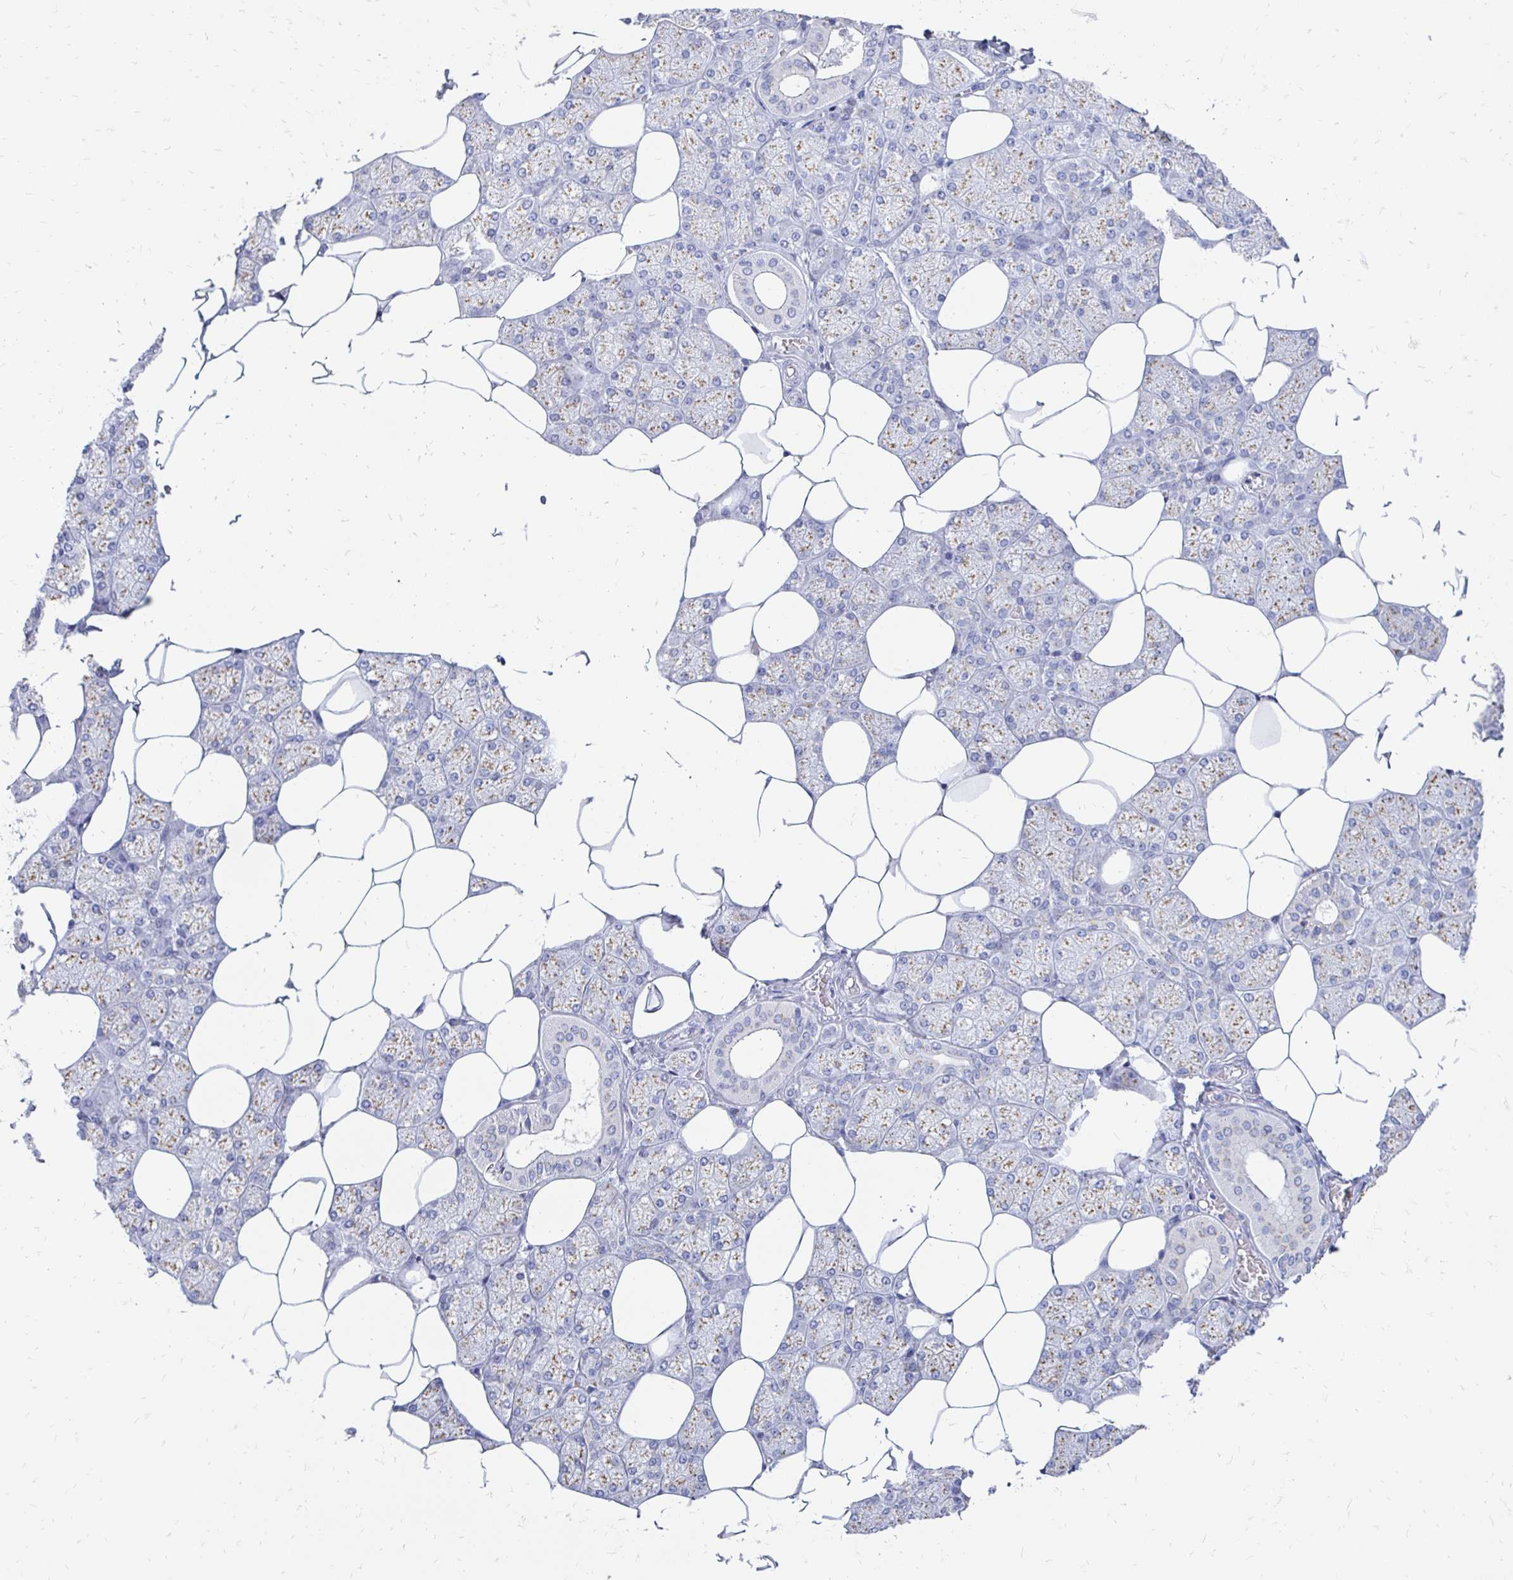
{"staining": {"intensity": "weak", "quantity": "25%-75%", "location": "cytoplasmic/membranous"}, "tissue": "salivary gland", "cell_type": "Glandular cells", "image_type": "normal", "snomed": [{"axis": "morphology", "description": "Normal tissue, NOS"}, {"axis": "topography", "description": "Salivary gland"}], "caption": "This image reveals immunohistochemistry staining of unremarkable human salivary gland, with low weak cytoplasmic/membranous expression in about 25%-75% of glandular cells.", "gene": "PAGE4", "patient": {"sex": "female", "age": 43}}